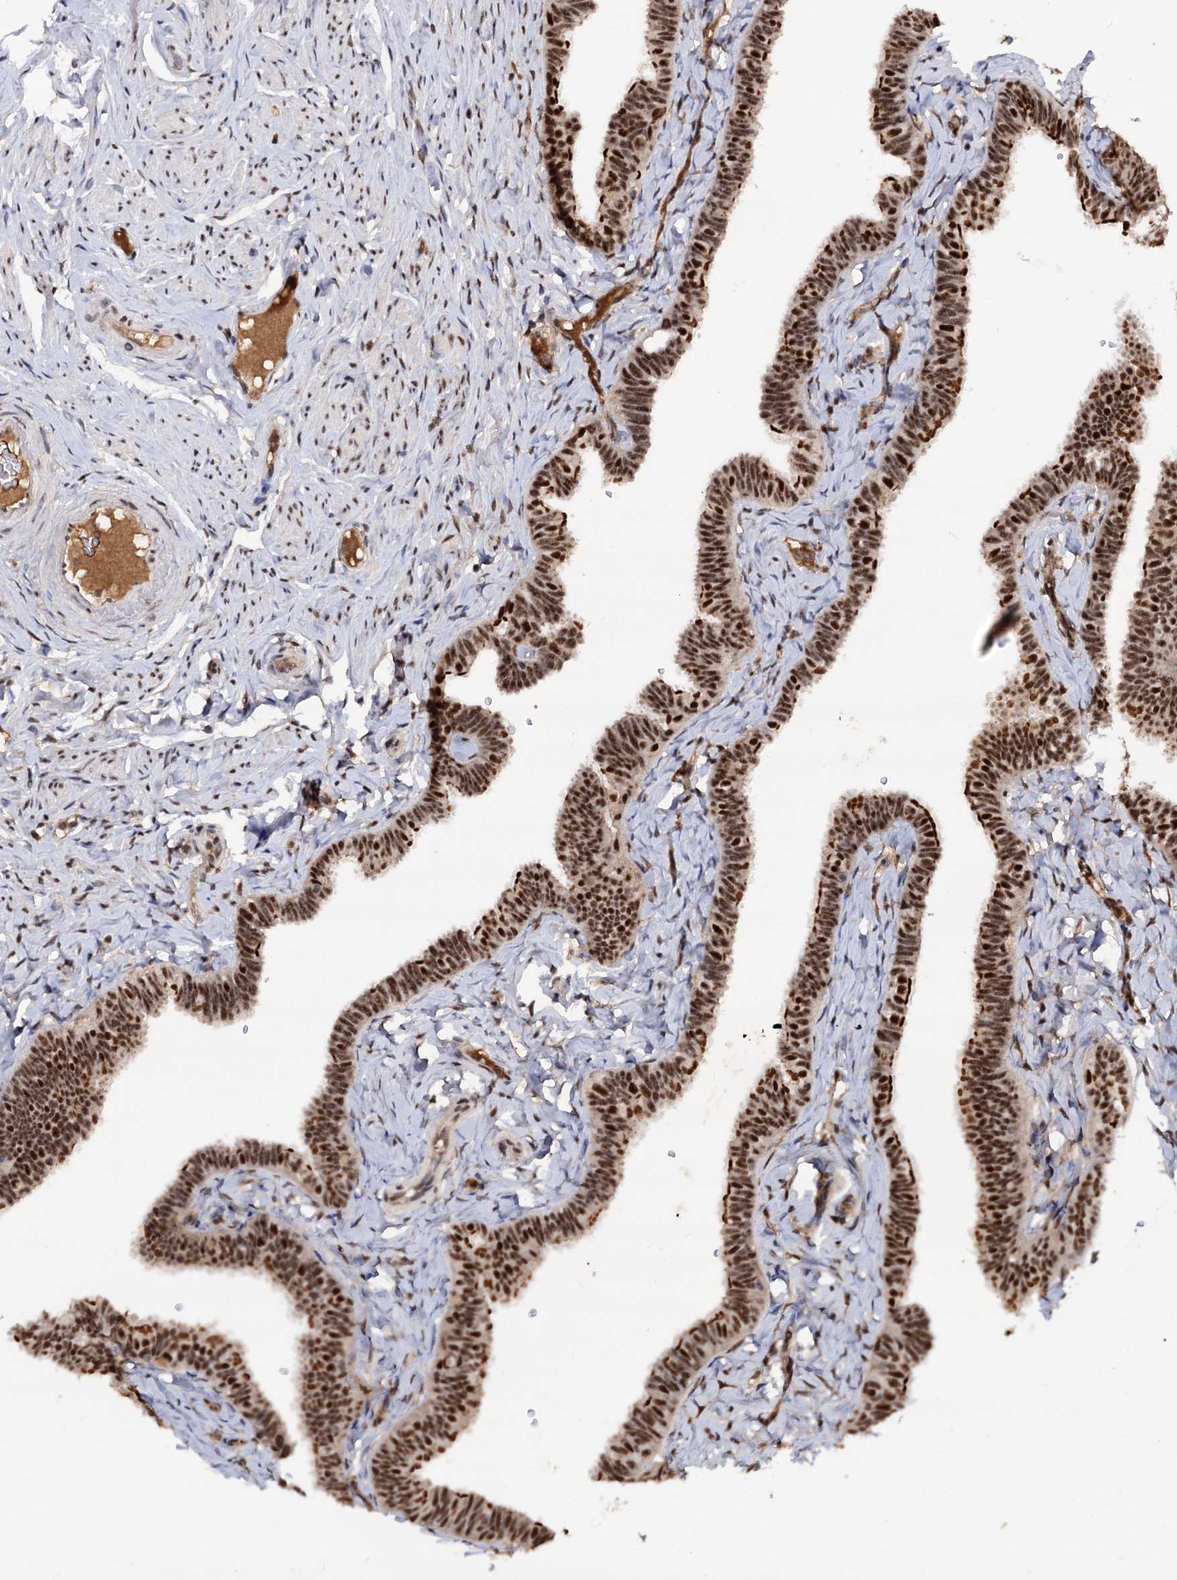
{"staining": {"intensity": "strong", "quantity": "25%-75%", "location": "nuclear"}, "tissue": "fallopian tube", "cell_type": "Glandular cells", "image_type": "normal", "snomed": [{"axis": "morphology", "description": "Normal tissue, NOS"}, {"axis": "topography", "description": "Fallopian tube"}], "caption": "Strong nuclear positivity is identified in about 25%-75% of glandular cells in benign fallopian tube. (IHC, brightfield microscopy, high magnification).", "gene": "TBC1D12", "patient": {"sex": "female", "age": 65}}